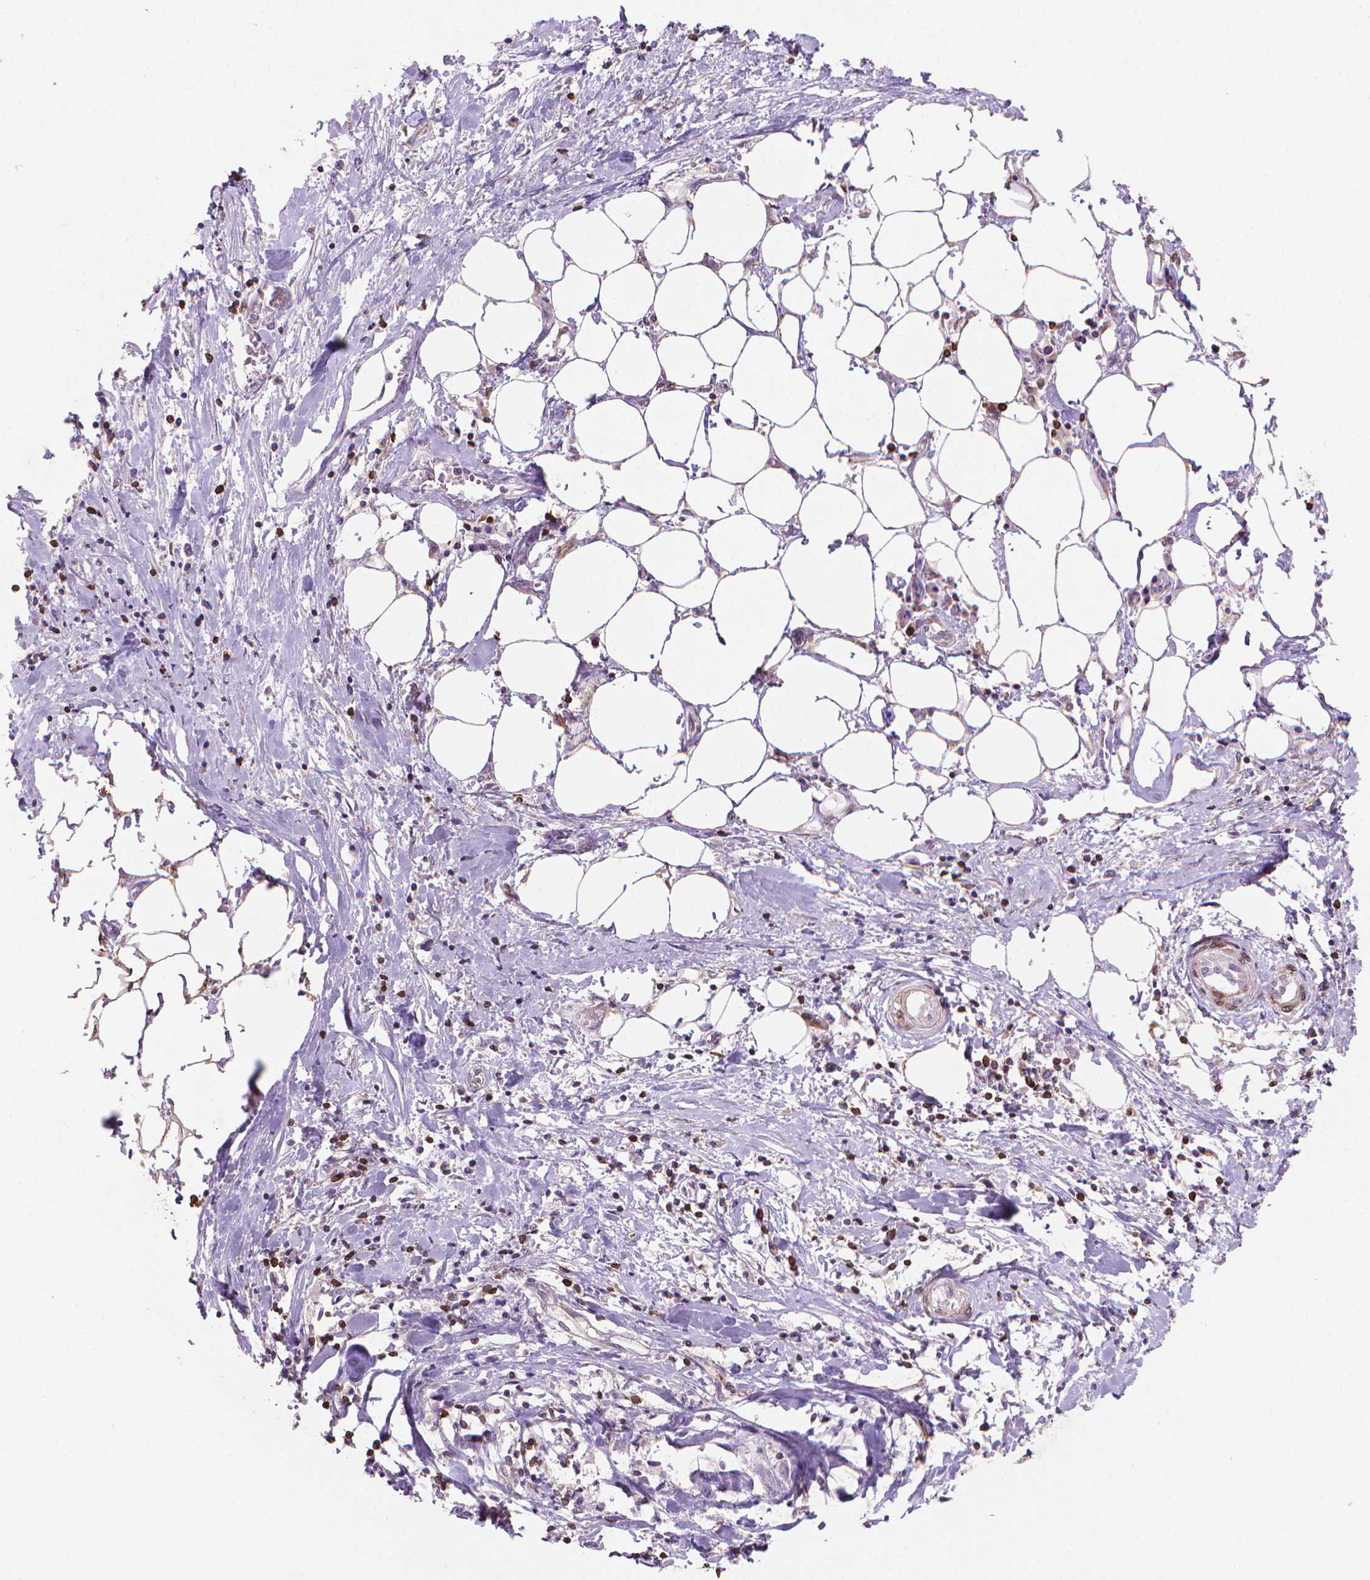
{"staining": {"intensity": "negative", "quantity": "none", "location": "none"}, "tissue": "stomach cancer", "cell_type": "Tumor cells", "image_type": "cancer", "snomed": [{"axis": "morphology", "description": "Adenocarcinoma, NOS"}, {"axis": "topography", "description": "Stomach, upper"}], "caption": "Immunohistochemical staining of human stomach adenocarcinoma shows no significant positivity in tumor cells.", "gene": "BCL2", "patient": {"sex": "male", "age": 68}}